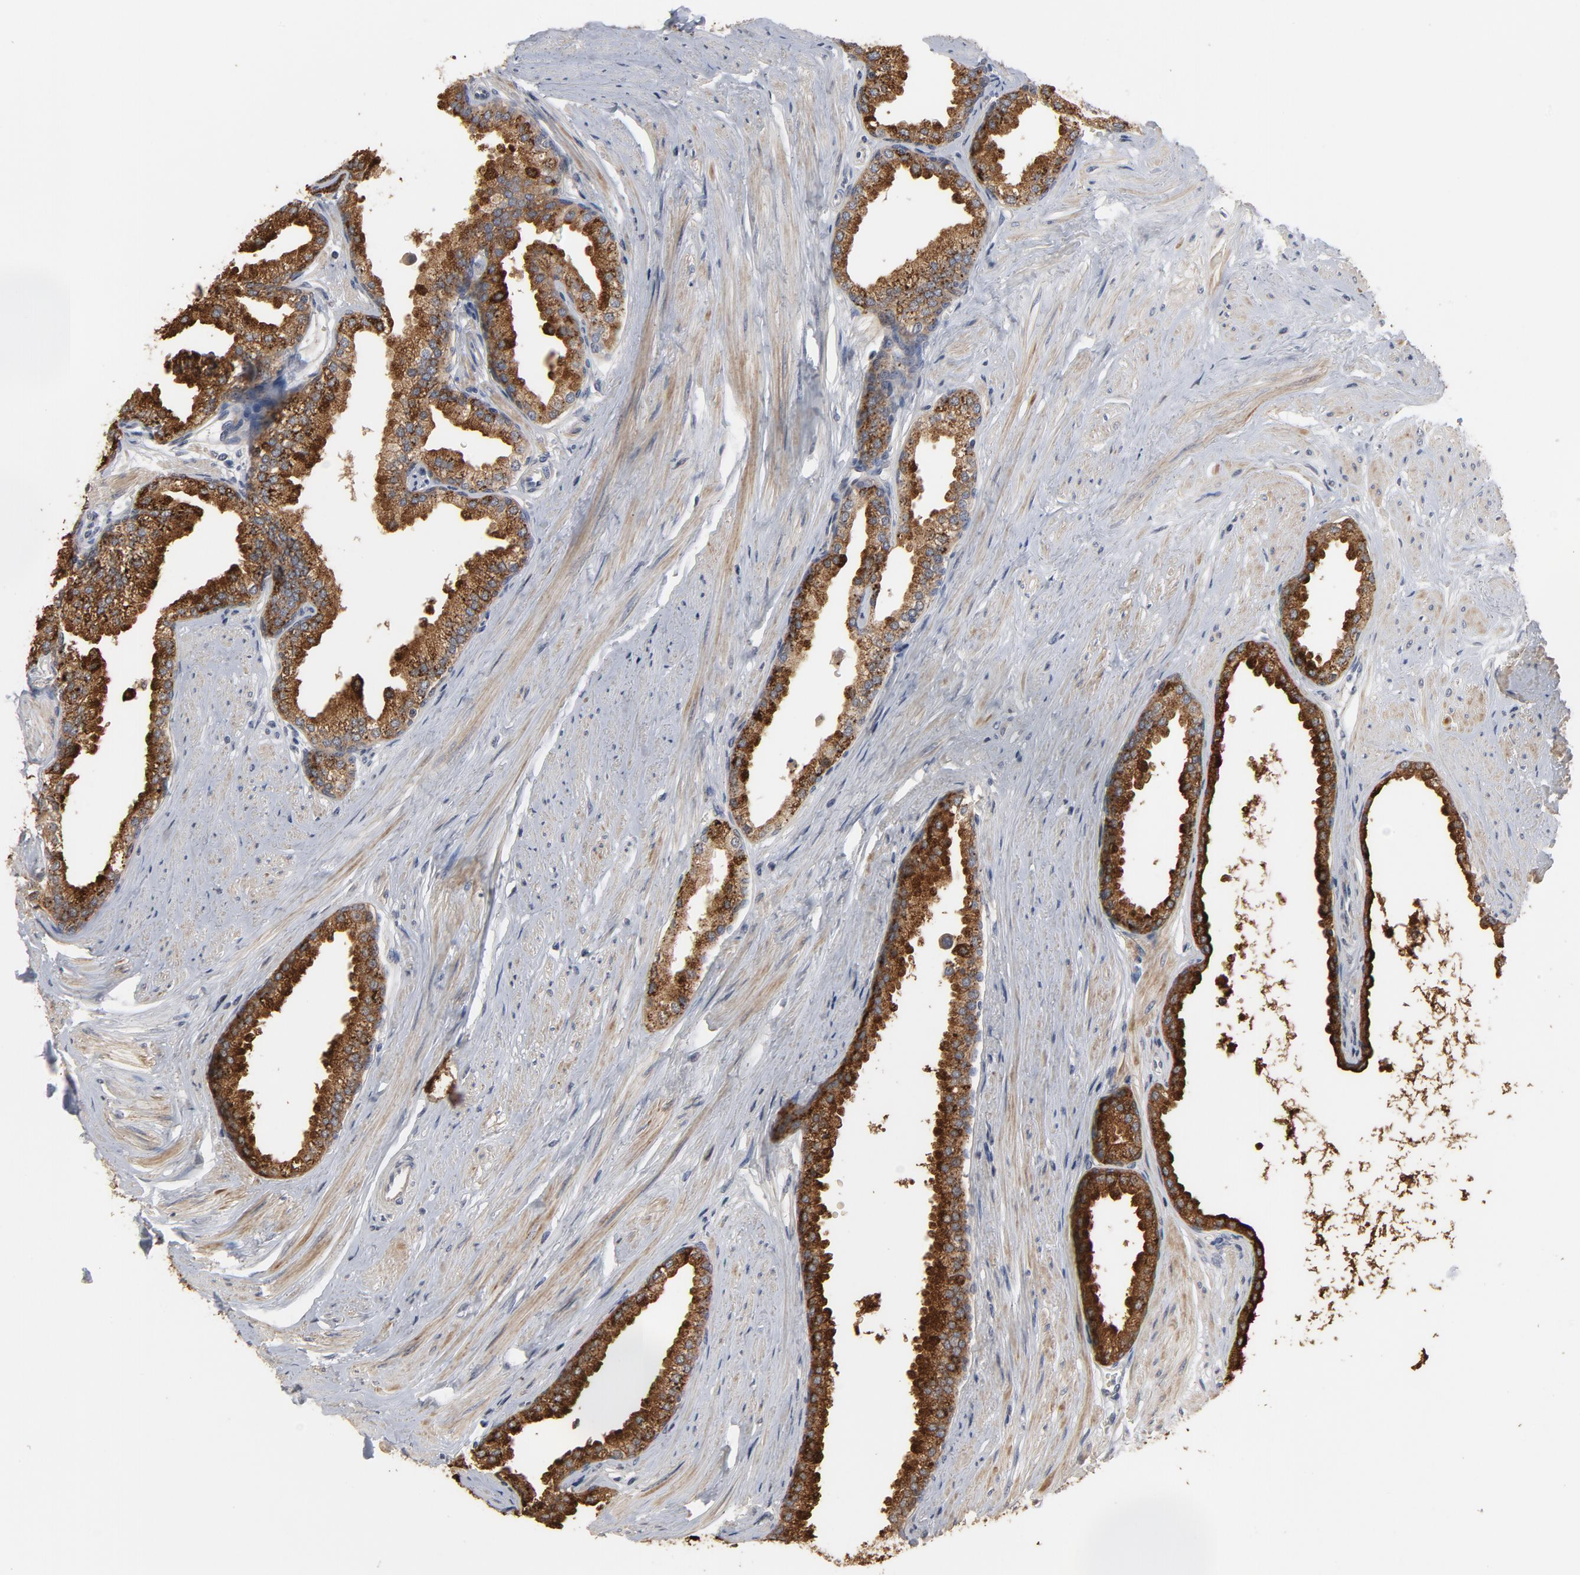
{"staining": {"intensity": "strong", "quantity": ">75%", "location": "cytoplasmic/membranous"}, "tissue": "prostate", "cell_type": "Glandular cells", "image_type": "normal", "snomed": [{"axis": "morphology", "description": "Normal tissue, NOS"}, {"axis": "topography", "description": "Prostate"}], "caption": "Benign prostate demonstrates strong cytoplasmic/membranous positivity in about >75% of glandular cells The staining is performed using DAB brown chromogen to label protein expression. The nuclei are counter-stained blue using hematoxylin..", "gene": "PPP1R1B", "patient": {"sex": "male", "age": 64}}